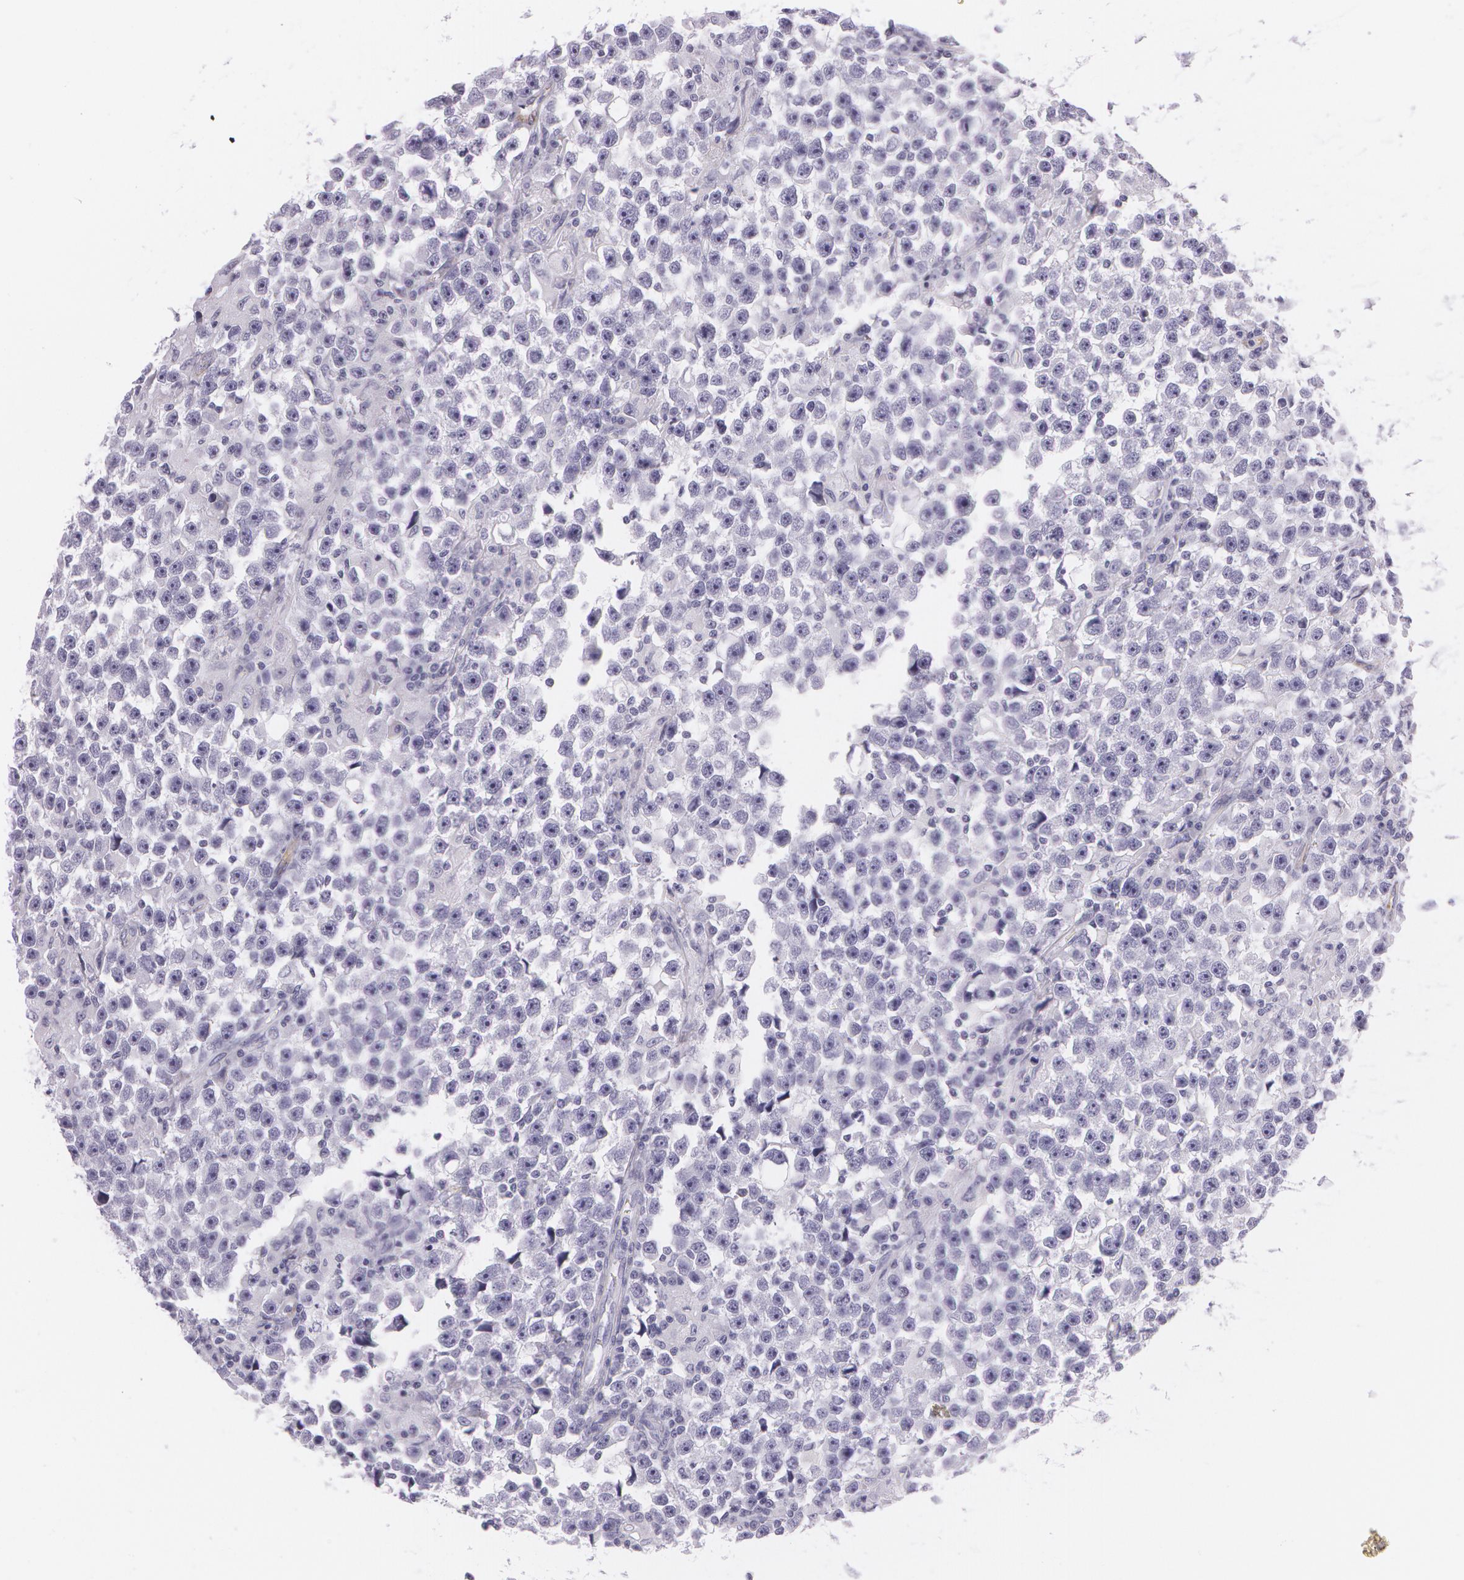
{"staining": {"intensity": "negative", "quantity": "none", "location": "none"}, "tissue": "testis cancer", "cell_type": "Tumor cells", "image_type": "cancer", "snomed": [{"axis": "morphology", "description": "Seminoma, NOS"}, {"axis": "topography", "description": "Testis"}], "caption": "High magnification brightfield microscopy of testis cancer (seminoma) stained with DAB (3,3'-diaminobenzidine) (brown) and counterstained with hematoxylin (blue): tumor cells show no significant expression.", "gene": "SNCG", "patient": {"sex": "male", "age": 33}}